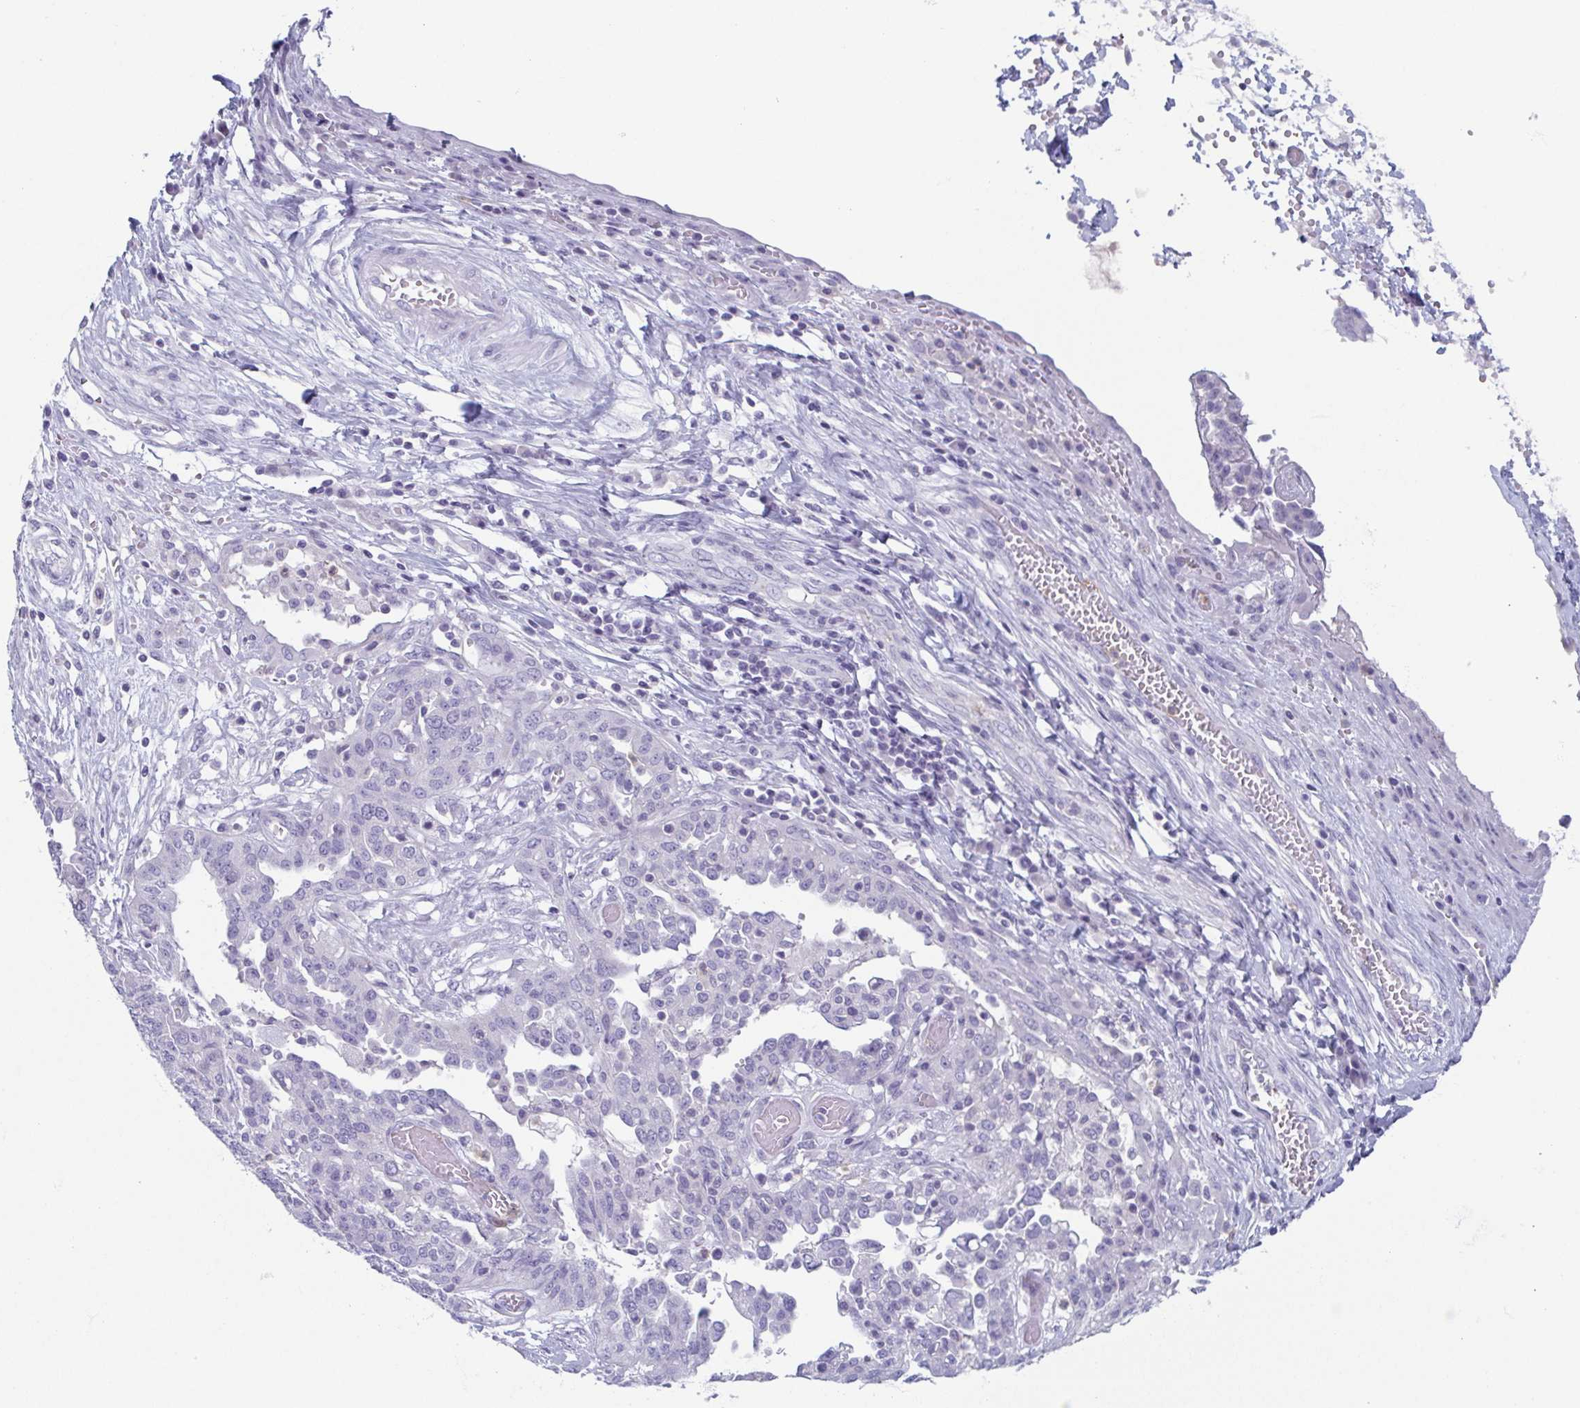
{"staining": {"intensity": "negative", "quantity": "none", "location": "none"}, "tissue": "ovarian cancer", "cell_type": "Tumor cells", "image_type": "cancer", "snomed": [{"axis": "morphology", "description": "Cystadenocarcinoma, serous, NOS"}, {"axis": "topography", "description": "Ovary"}], "caption": "IHC of ovarian serous cystadenocarcinoma exhibits no expression in tumor cells.", "gene": "LYRM2", "patient": {"sex": "female", "age": 67}}